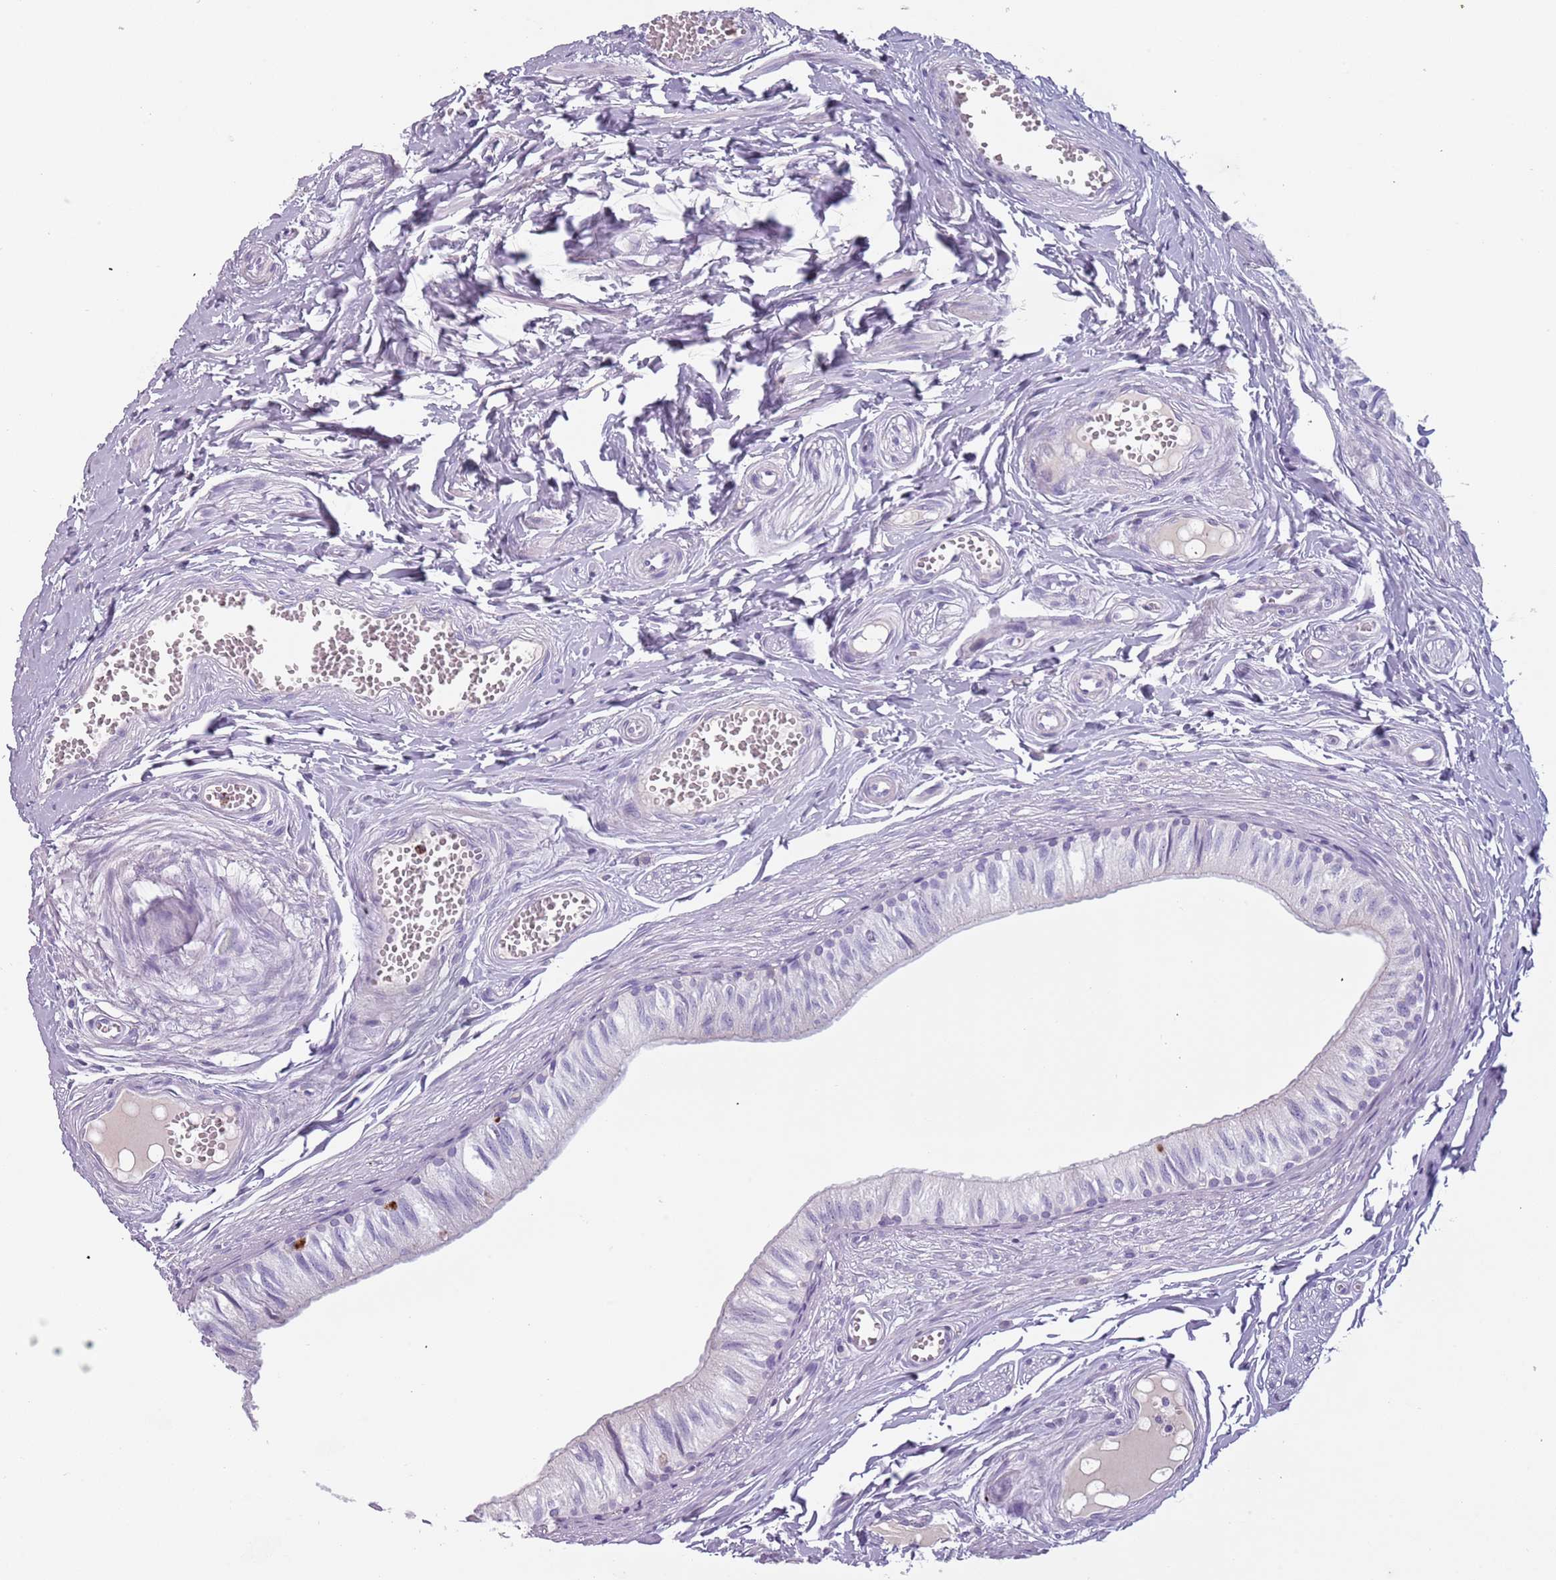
{"staining": {"intensity": "negative", "quantity": "none", "location": "none"}, "tissue": "epididymis", "cell_type": "Glandular cells", "image_type": "normal", "snomed": [{"axis": "morphology", "description": "Normal tissue, NOS"}, {"axis": "topography", "description": "Epididymis"}], "caption": "This is a photomicrograph of IHC staining of benign epididymis, which shows no positivity in glandular cells. The staining is performed using DAB (3,3'-diaminobenzidine) brown chromogen with nuclei counter-stained in using hematoxylin.", "gene": "NWD2", "patient": {"sex": "male", "age": 37}}